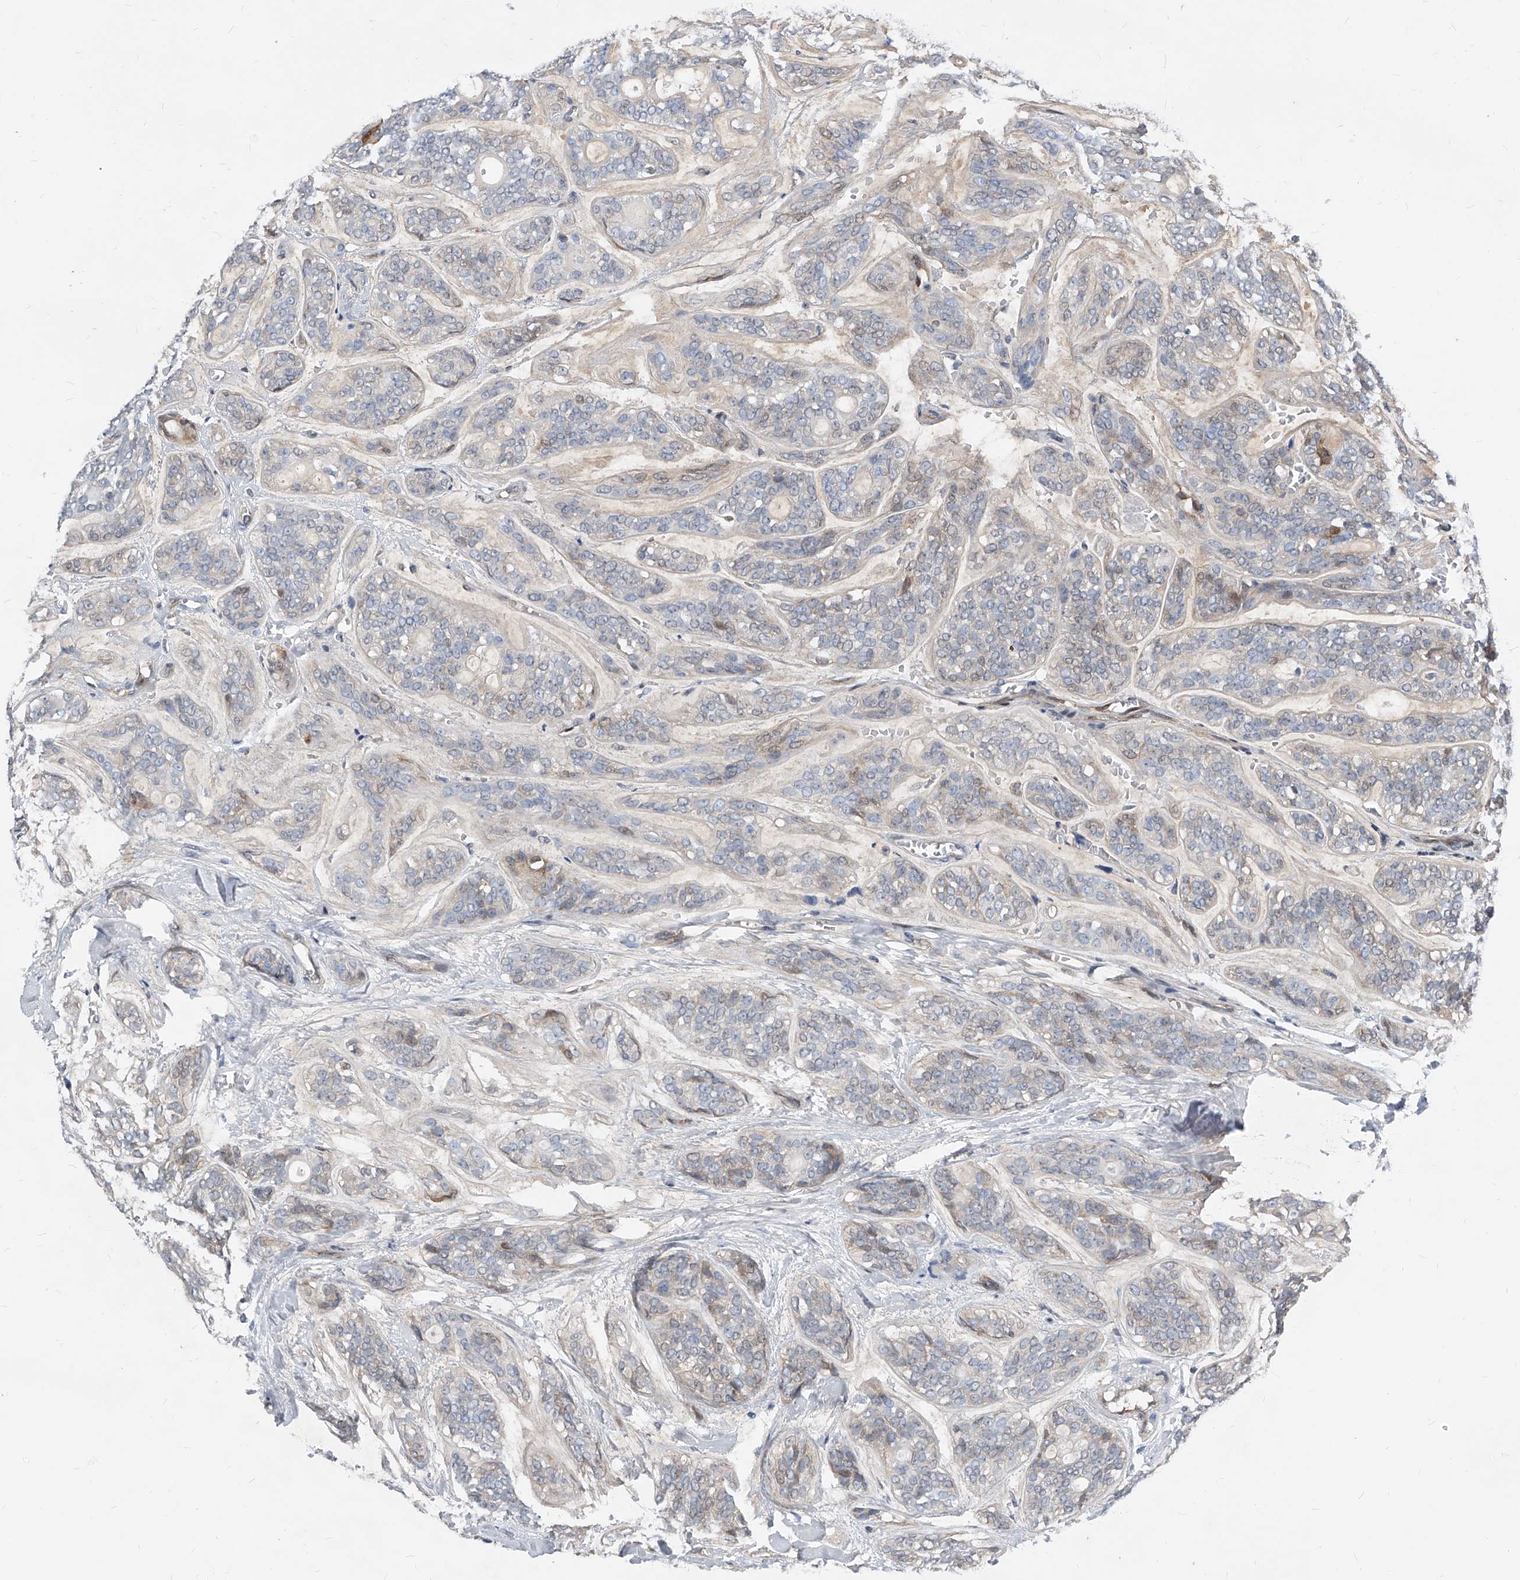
{"staining": {"intensity": "moderate", "quantity": "<25%", "location": "cytoplasmic/membranous,nuclear"}, "tissue": "head and neck cancer", "cell_type": "Tumor cells", "image_type": "cancer", "snomed": [{"axis": "morphology", "description": "Adenocarcinoma, NOS"}, {"axis": "topography", "description": "Head-Neck"}], "caption": "This is a micrograph of immunohistochemistry staining of adenocarcinoma (head and neck), which shows moderate expression in the cytoplasmic/membranous and nuclear of tumor cells.", "gene": "MAP2K6", "patient": {"sex": "male", "age": 66}}